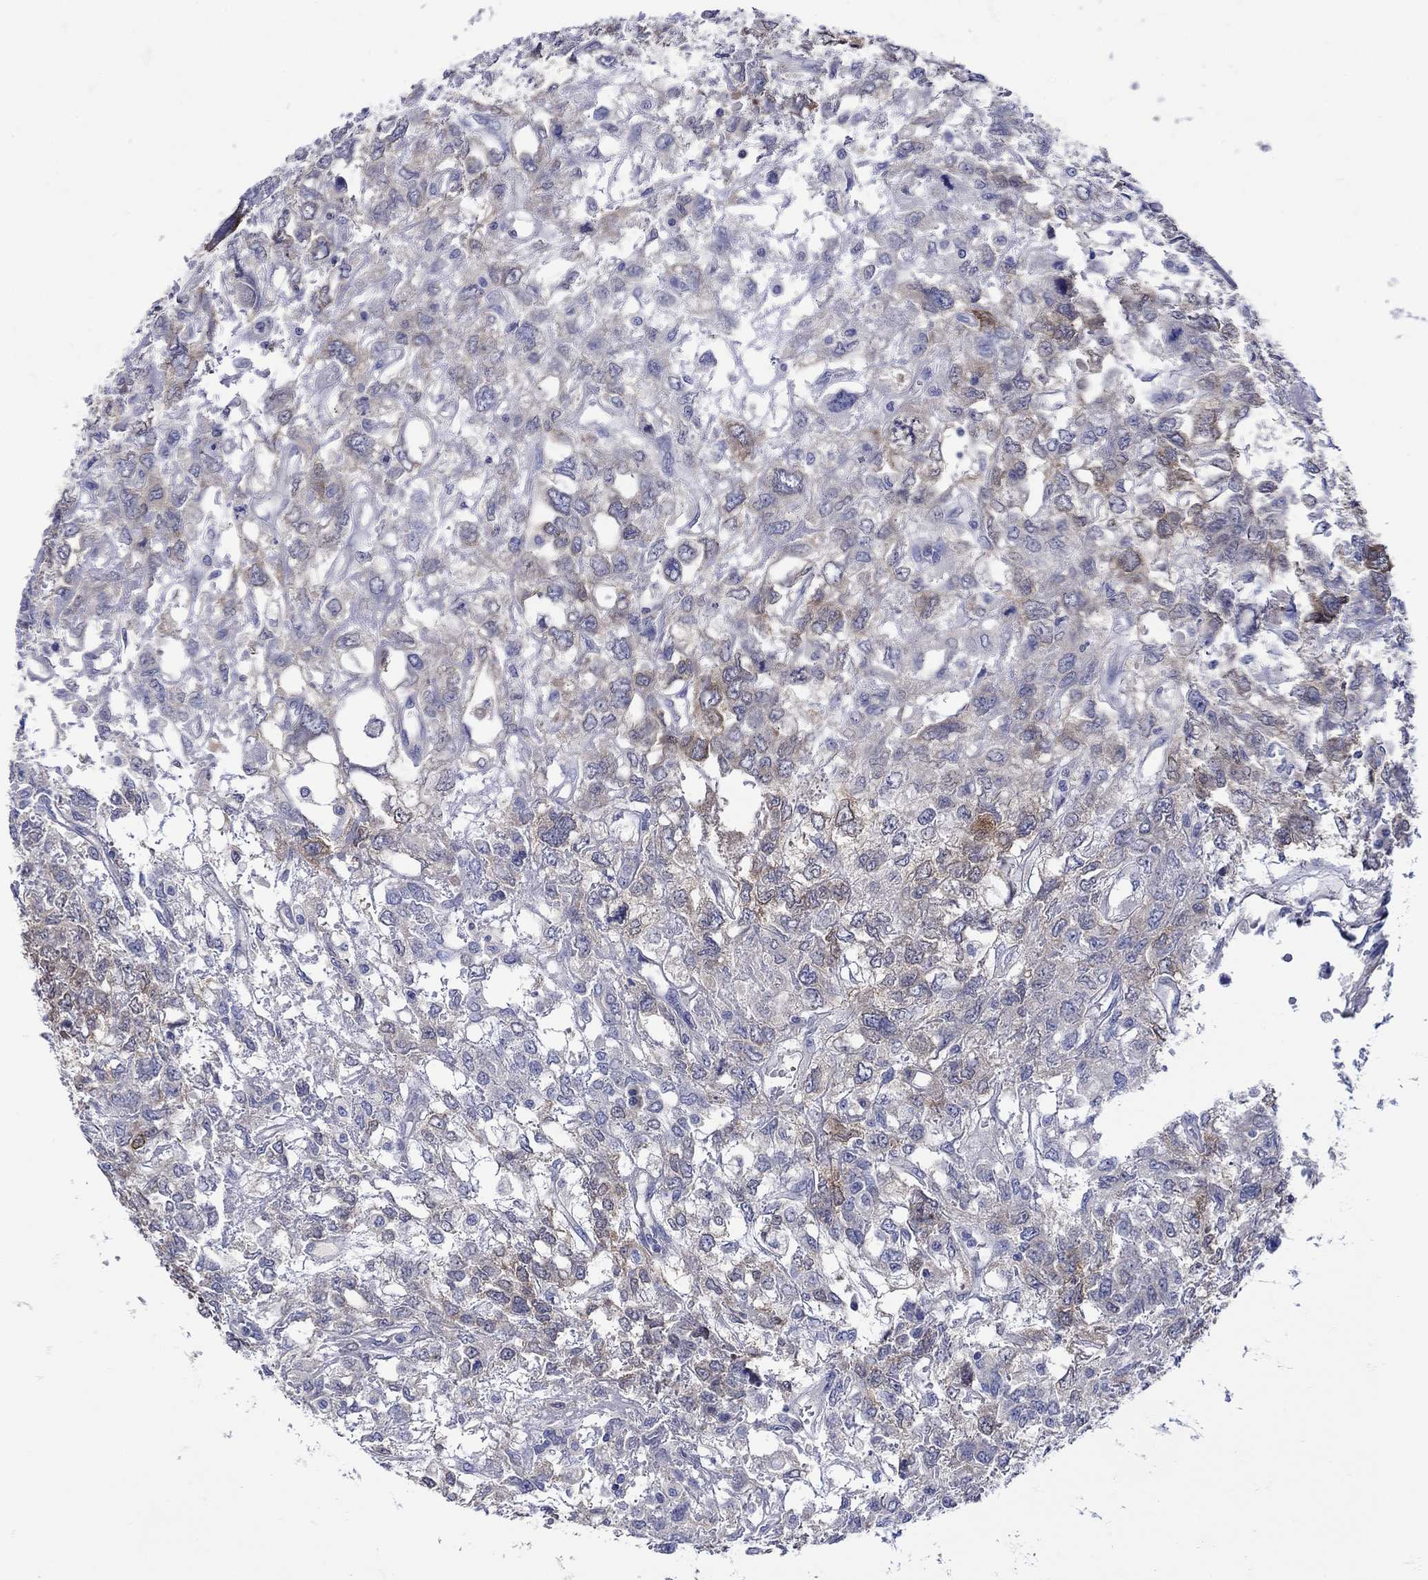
{"staining": {"intensity": "moderate", "quantity": "<25%", "location": "cytoplasmic/membranous"}, "tissue": "testis cancer", "cell_type": "Tumor cells", "image_type": "cancer", "snomed": [{"axis": "morphology", "description": "Seminoma, NOS"}, {"axis": "topography", "description": "Testis"}], "caption": "DAB immunohistochemical staining of human testis seminoma shows moderate cytoplasmic/membranous protein positivity in approximately <25% of tumor cells.", "gene": "MSI1", "patient": {"sex": "male", "age": 52}}